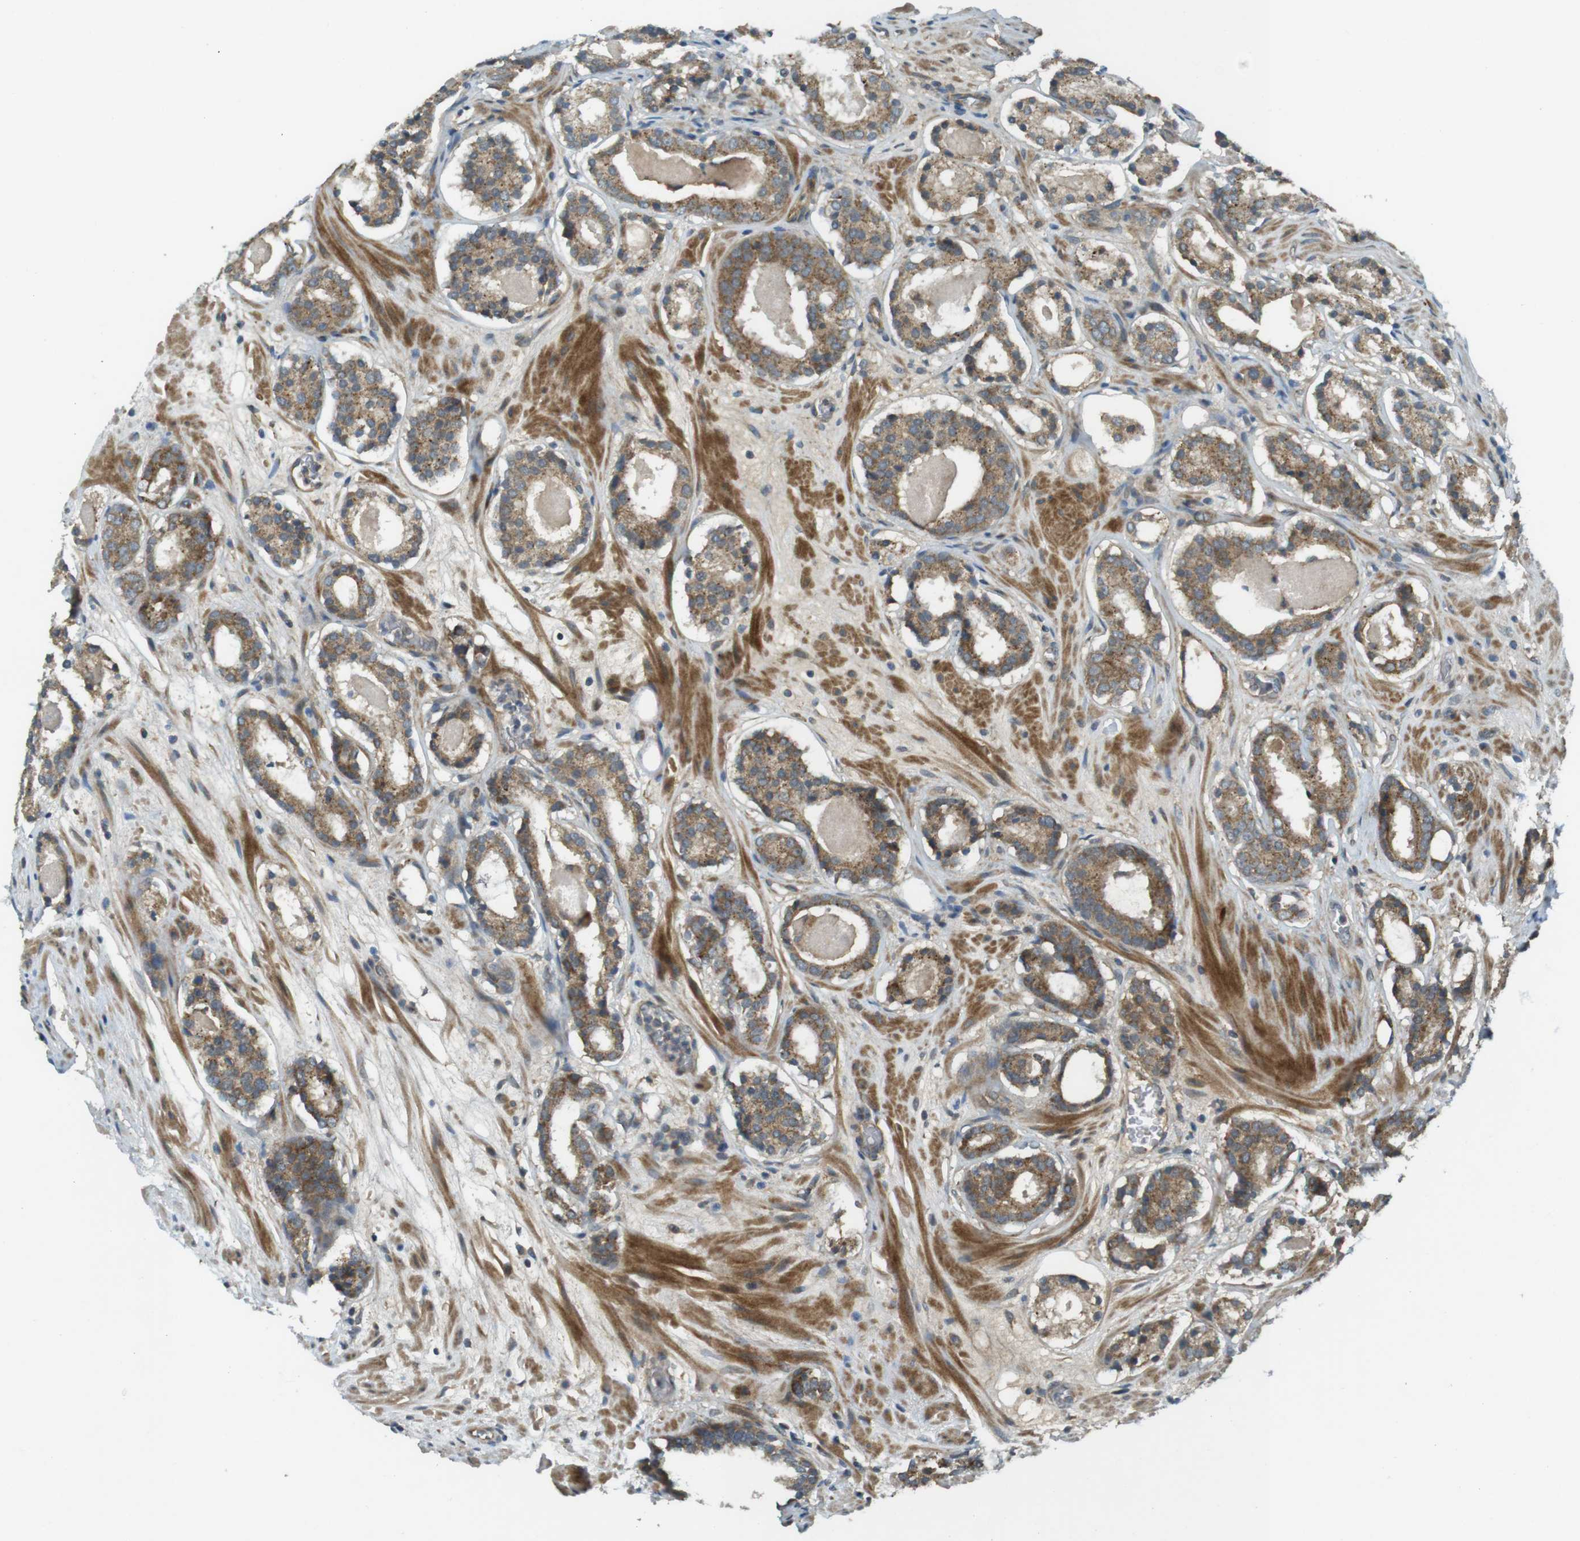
{"staining": {"intensity": "moderate", "quantity": ">75%", "location": "cytoplasmic/membranous"}, "tissue": "prostate cancer", "cell_type": "Tumor cells", "image_type": "cancer", "snomed": [{"axis": "morphology", "description": "Adenocarcinoma, Low grade"}, {"axis": "topography", "description": "Prostate"}], "caption": "This image reveals prostate low-grade adenocarcinoma stained with IHC to label a protein in brown. The cytoplasmic/membranous of tumor cells show moderate positivity for the protein. Nuclei are counter-stained blue.", "gene": "IFFO2", "patient": {"sex": "male", "age": 69}}